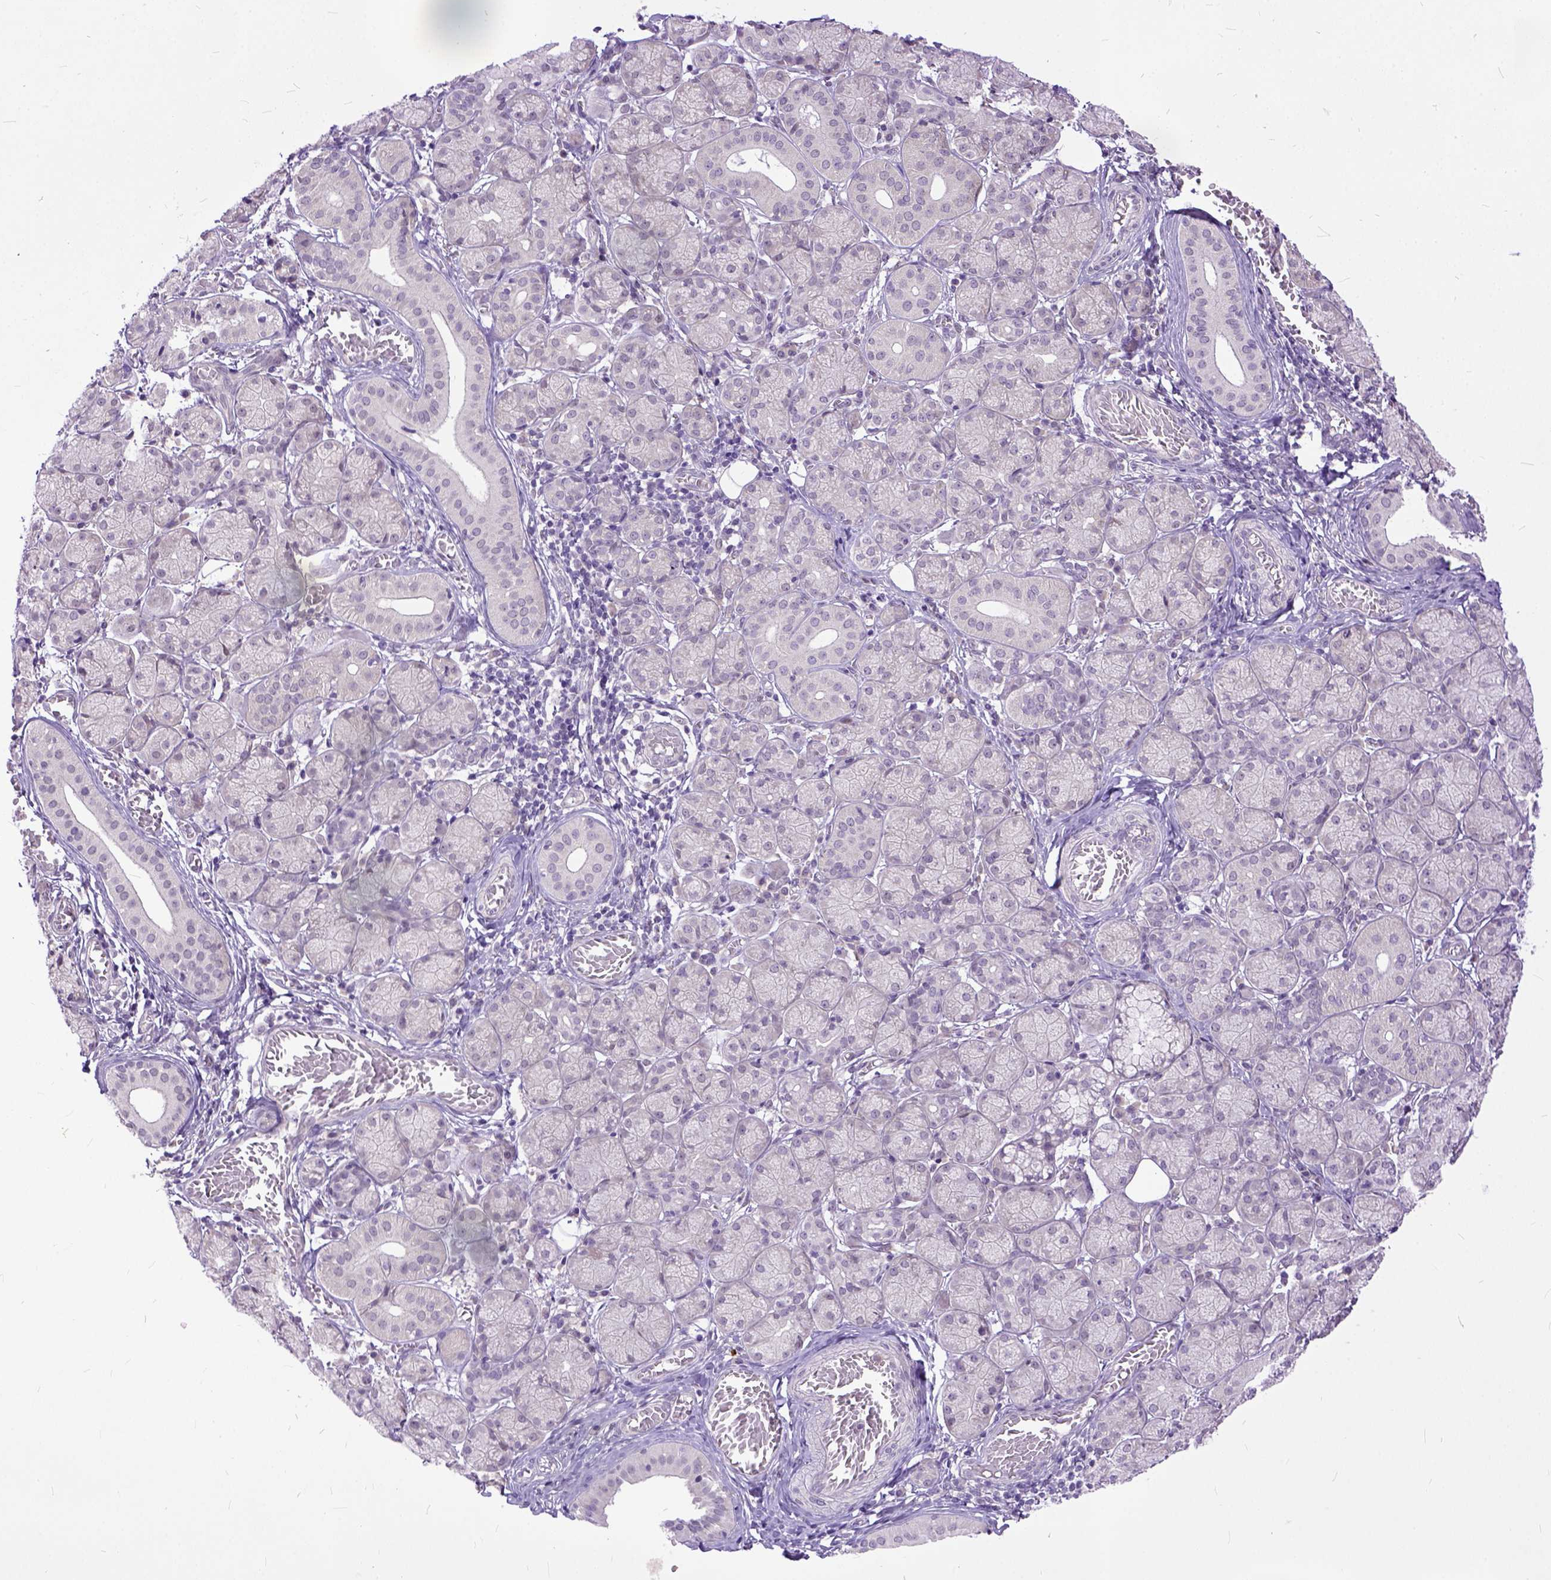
{"staining": {"intensity": "negative", "quantity": "none", "location": "none"}, "tissue": "salivary gland", "cell_type": "Glandular cells", "image_type": "normal", "snomed": [{"axis": "morphology", "description": "Normal tissue, NOS"}, {"axis": "topography", "description": "Salivary gland"}, {"axis": "topography", "description": "Peripheral nerve tissue"}], "caption": "Immunohistochemistry (IHC) of unremarkable human salivary gland exhibits no expression in glandular cells. (DAB immunohistochemistry (IHC) visualized using brightfield microscopy, high magnification).", "gene": "TCEAL7", "patient": {"sex": "female", "age": 24}}